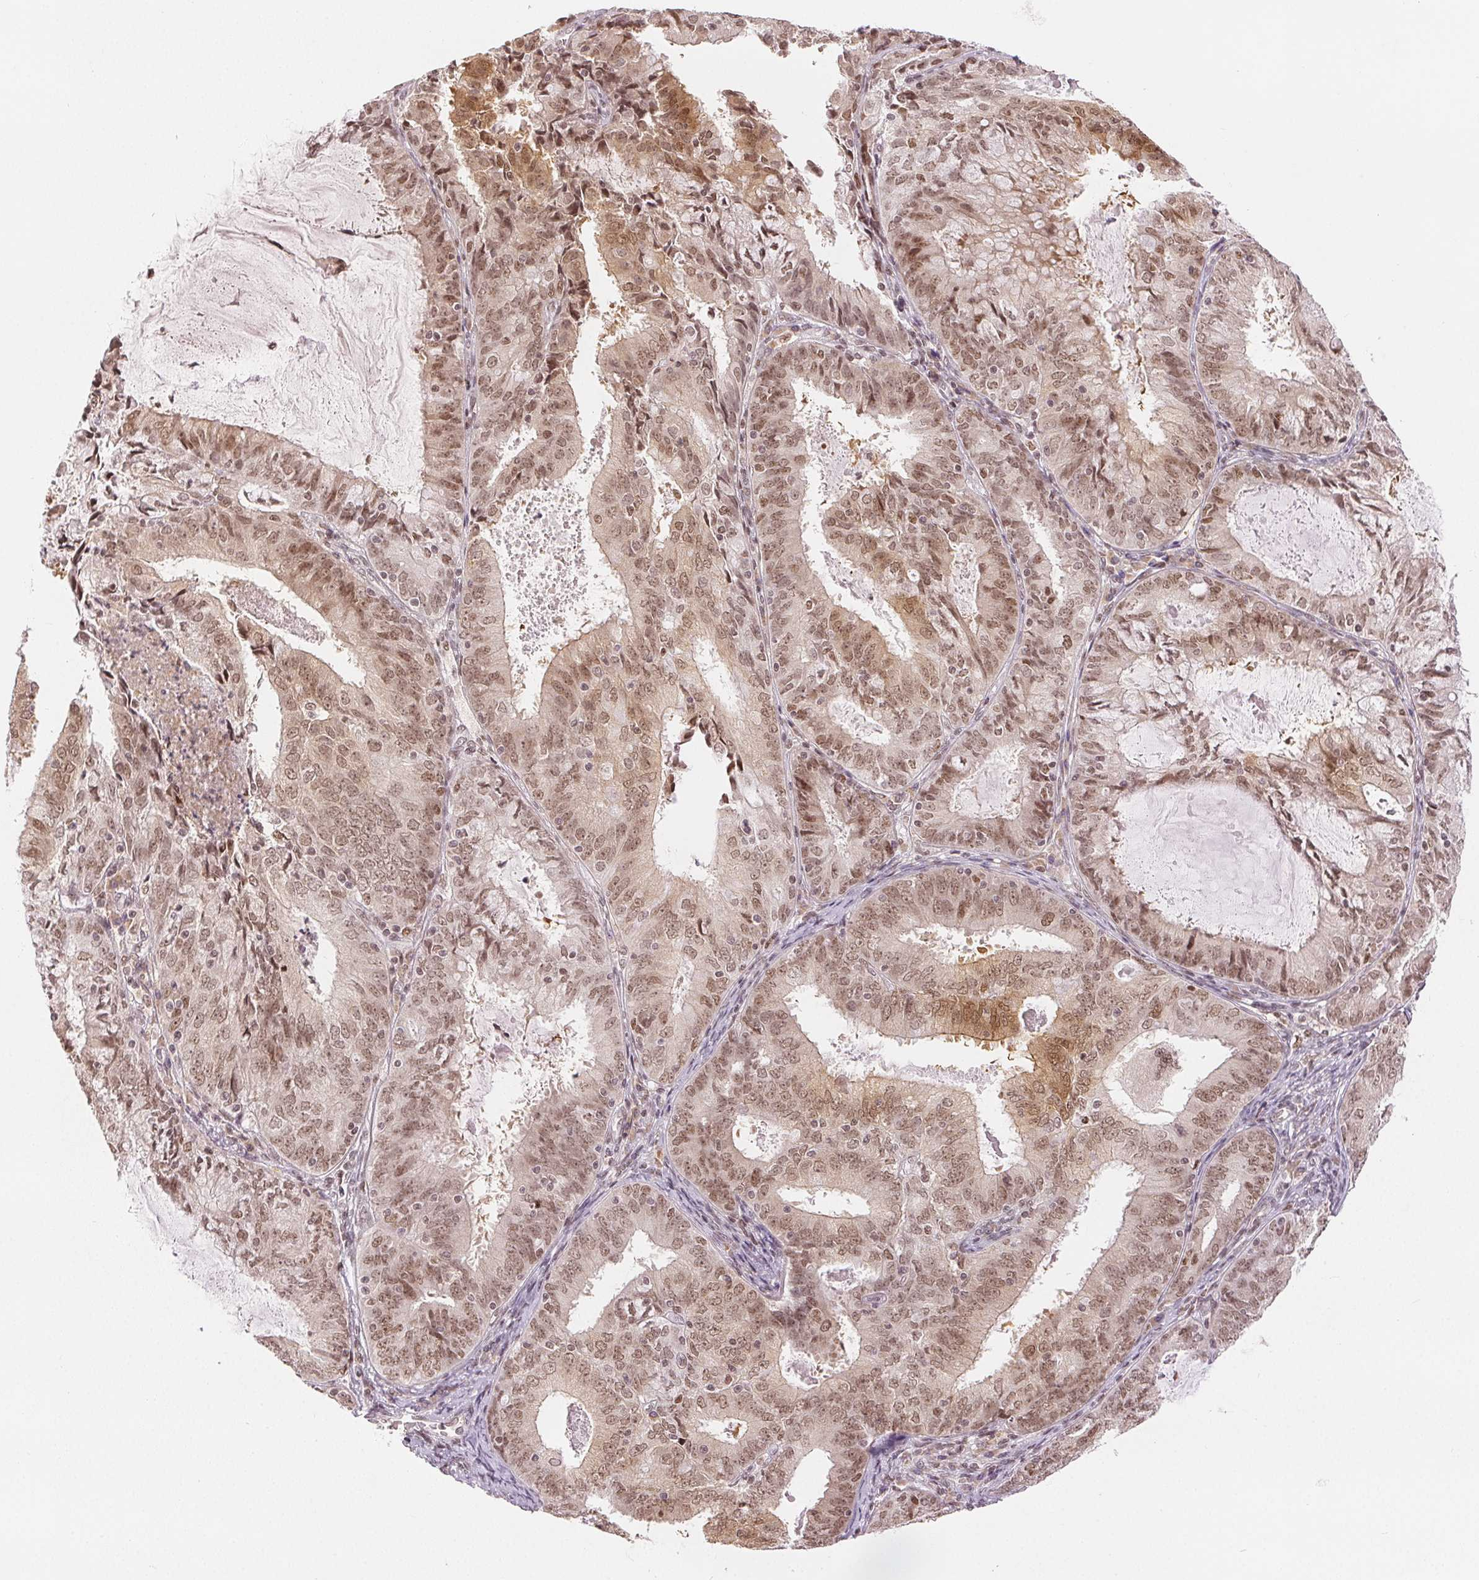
{"staining": {"intensity": "moderate", "quantity": ">75%", "location": "nuclear"}, "tissue": "endometrial cancer", "cell_type": "Tumor cells", "image_type": "cancer", "snomed": [{"axis": "morphology", "description": "Adenocarcinoma, NOS"}, {"axis": "topography", "description": "Endometrium"}], "caption": "An IHC histopathology image of tumor tissue is shown. Protein staining in brown highlights moderate nuclear positivity in adenocarcinoma (endometrial) within tumor cells.", "gene": "DEK", "patient": {"sex": "female", "age": 57}}